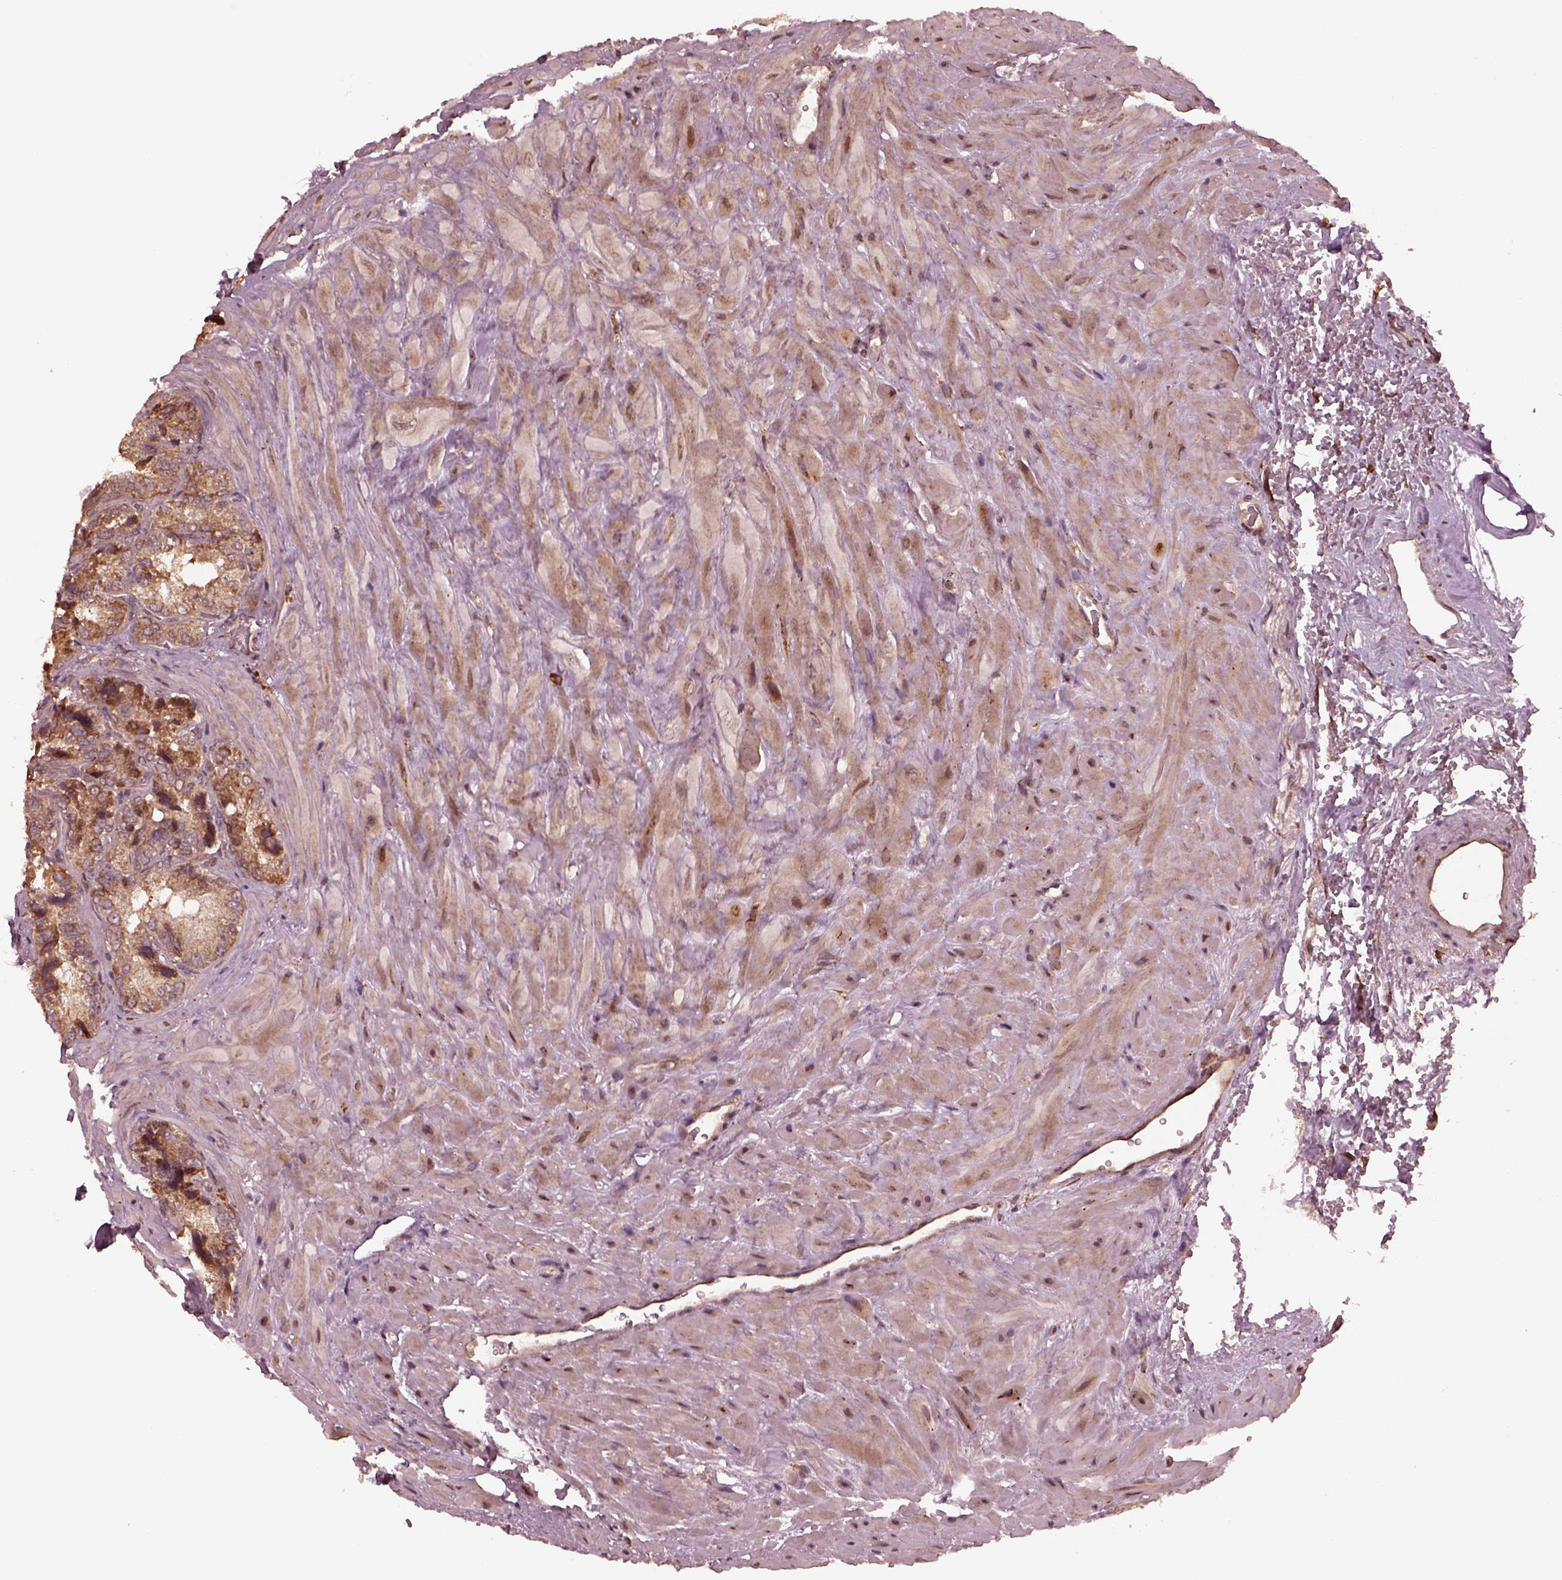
{"staining": {"intensity": "moderate", "quantity": ">75%", "location": "cytoplasmic/membranous"}, "tissue": "seminal vesicle", "cell_type": "Glandular cells", "image_type": "normal", "snomed": [{"axis": "morphology", "description": "Normal tissue, NOS"}, {"axis": "topography", "description": "Seminal veicle"}], "caption": "Immunohistochemistry (IHC) of benign seminal vesicle exhibits medium levels of moderate cytoplasmic/membranous positivity in about >75% of glandular cells.", "gene": "ZNF292", "patient": {"sex": "male", "age": 69}}